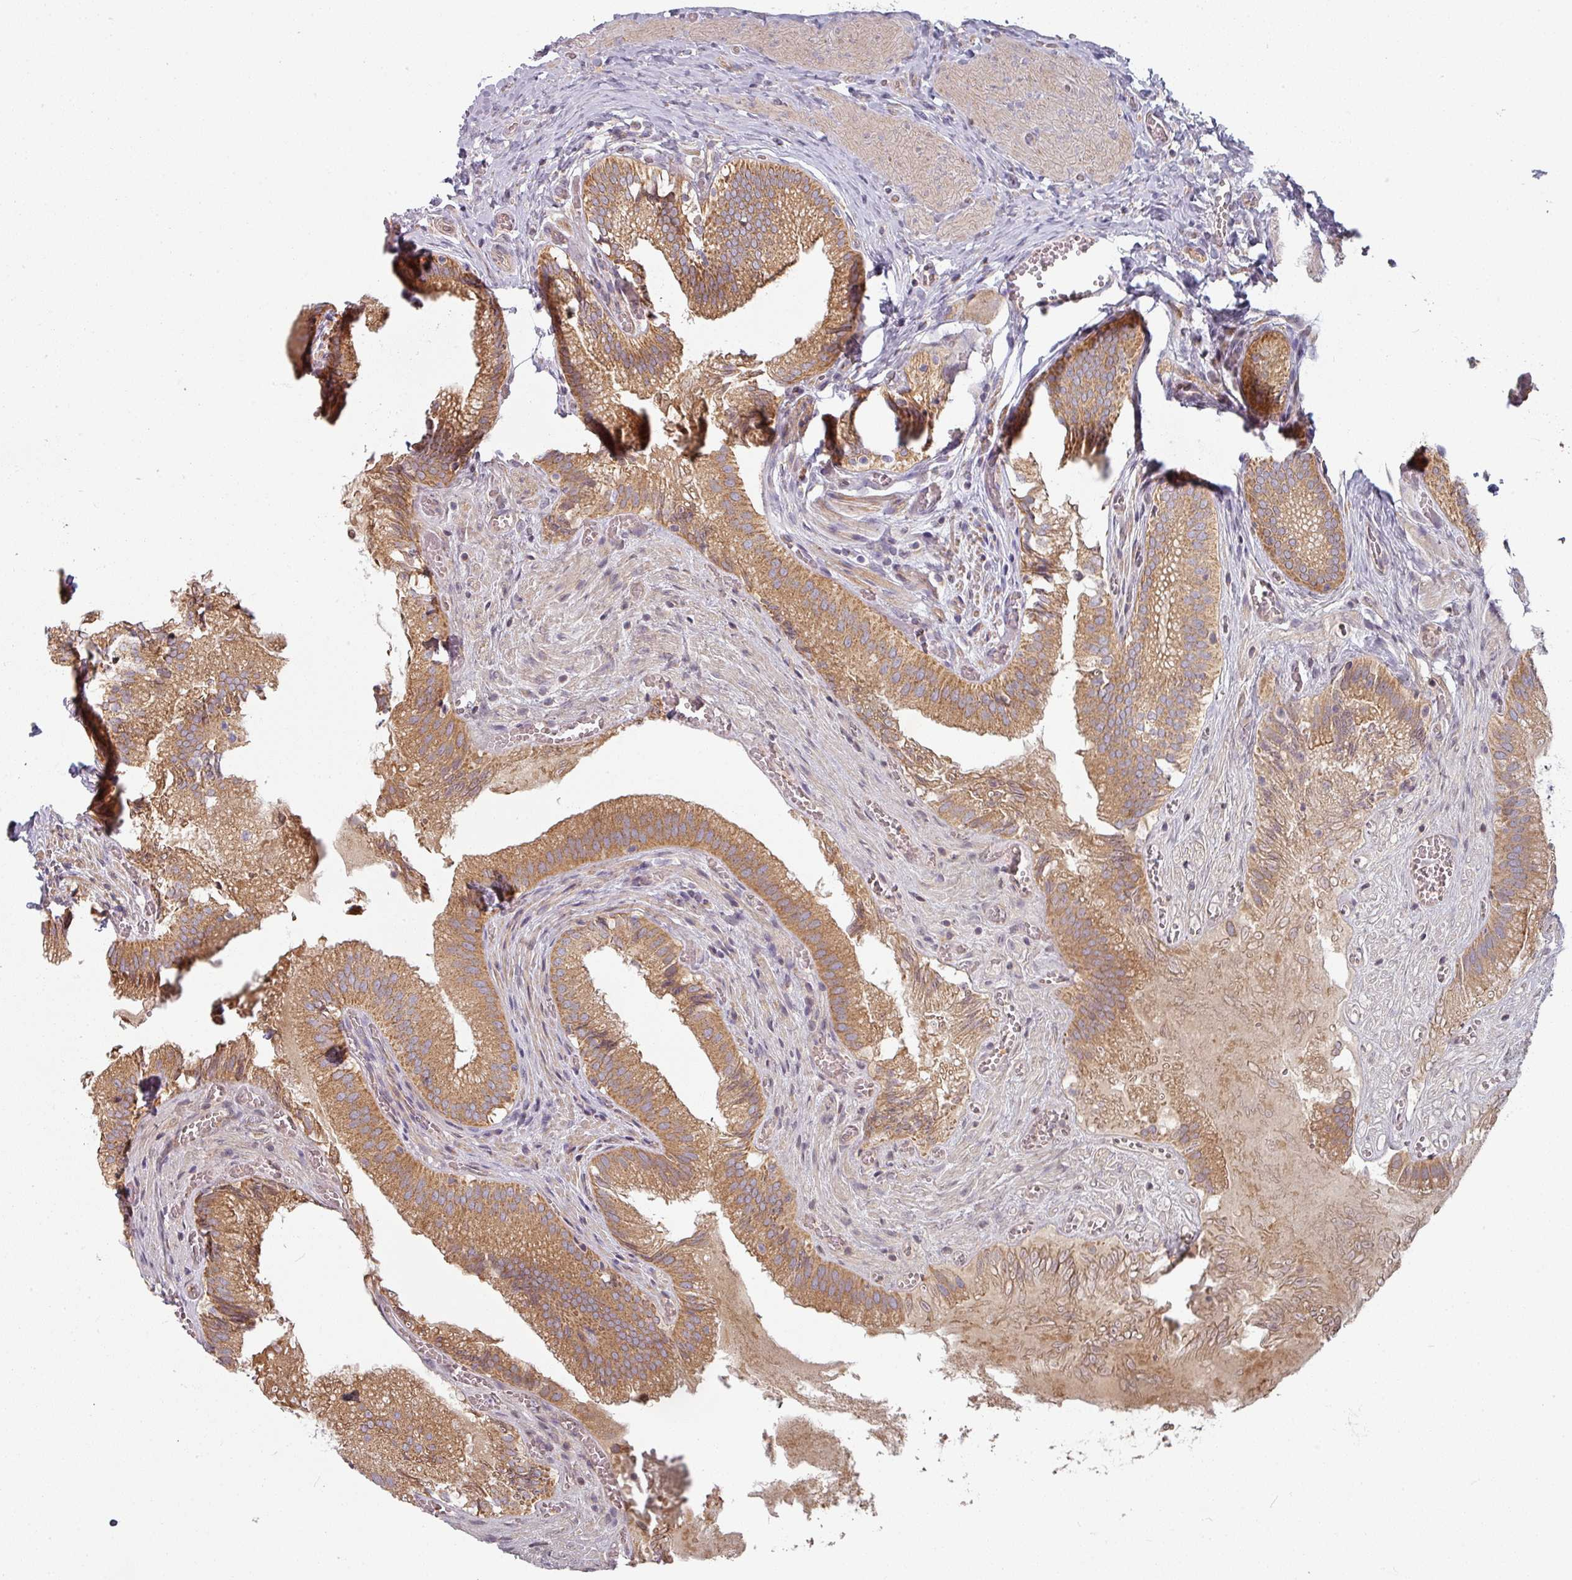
{"staining": {"intensity": "moderate", "quantity": ">75%", "location": "cytoplasmic/membranous"}, "tissue": "gallbladder", "cell_type": "Glandular cells", "image_type": "normal", "snomed": [{"axis": "morphology", "description": "Normal tissue, NOS"}, {"axis": "topography", "description": "Gallbladder"}, {"axis": "topography", "description": "Peripheral nerve tissue"}], "caption": "Gallbladder stained for a protein (brown) displays moderate cytoplasmic/membranous positive positivity in about >75% of glandular cells.", "gene": "PLEKHJ1", "patient": {"sex": "male", "age": 17}}